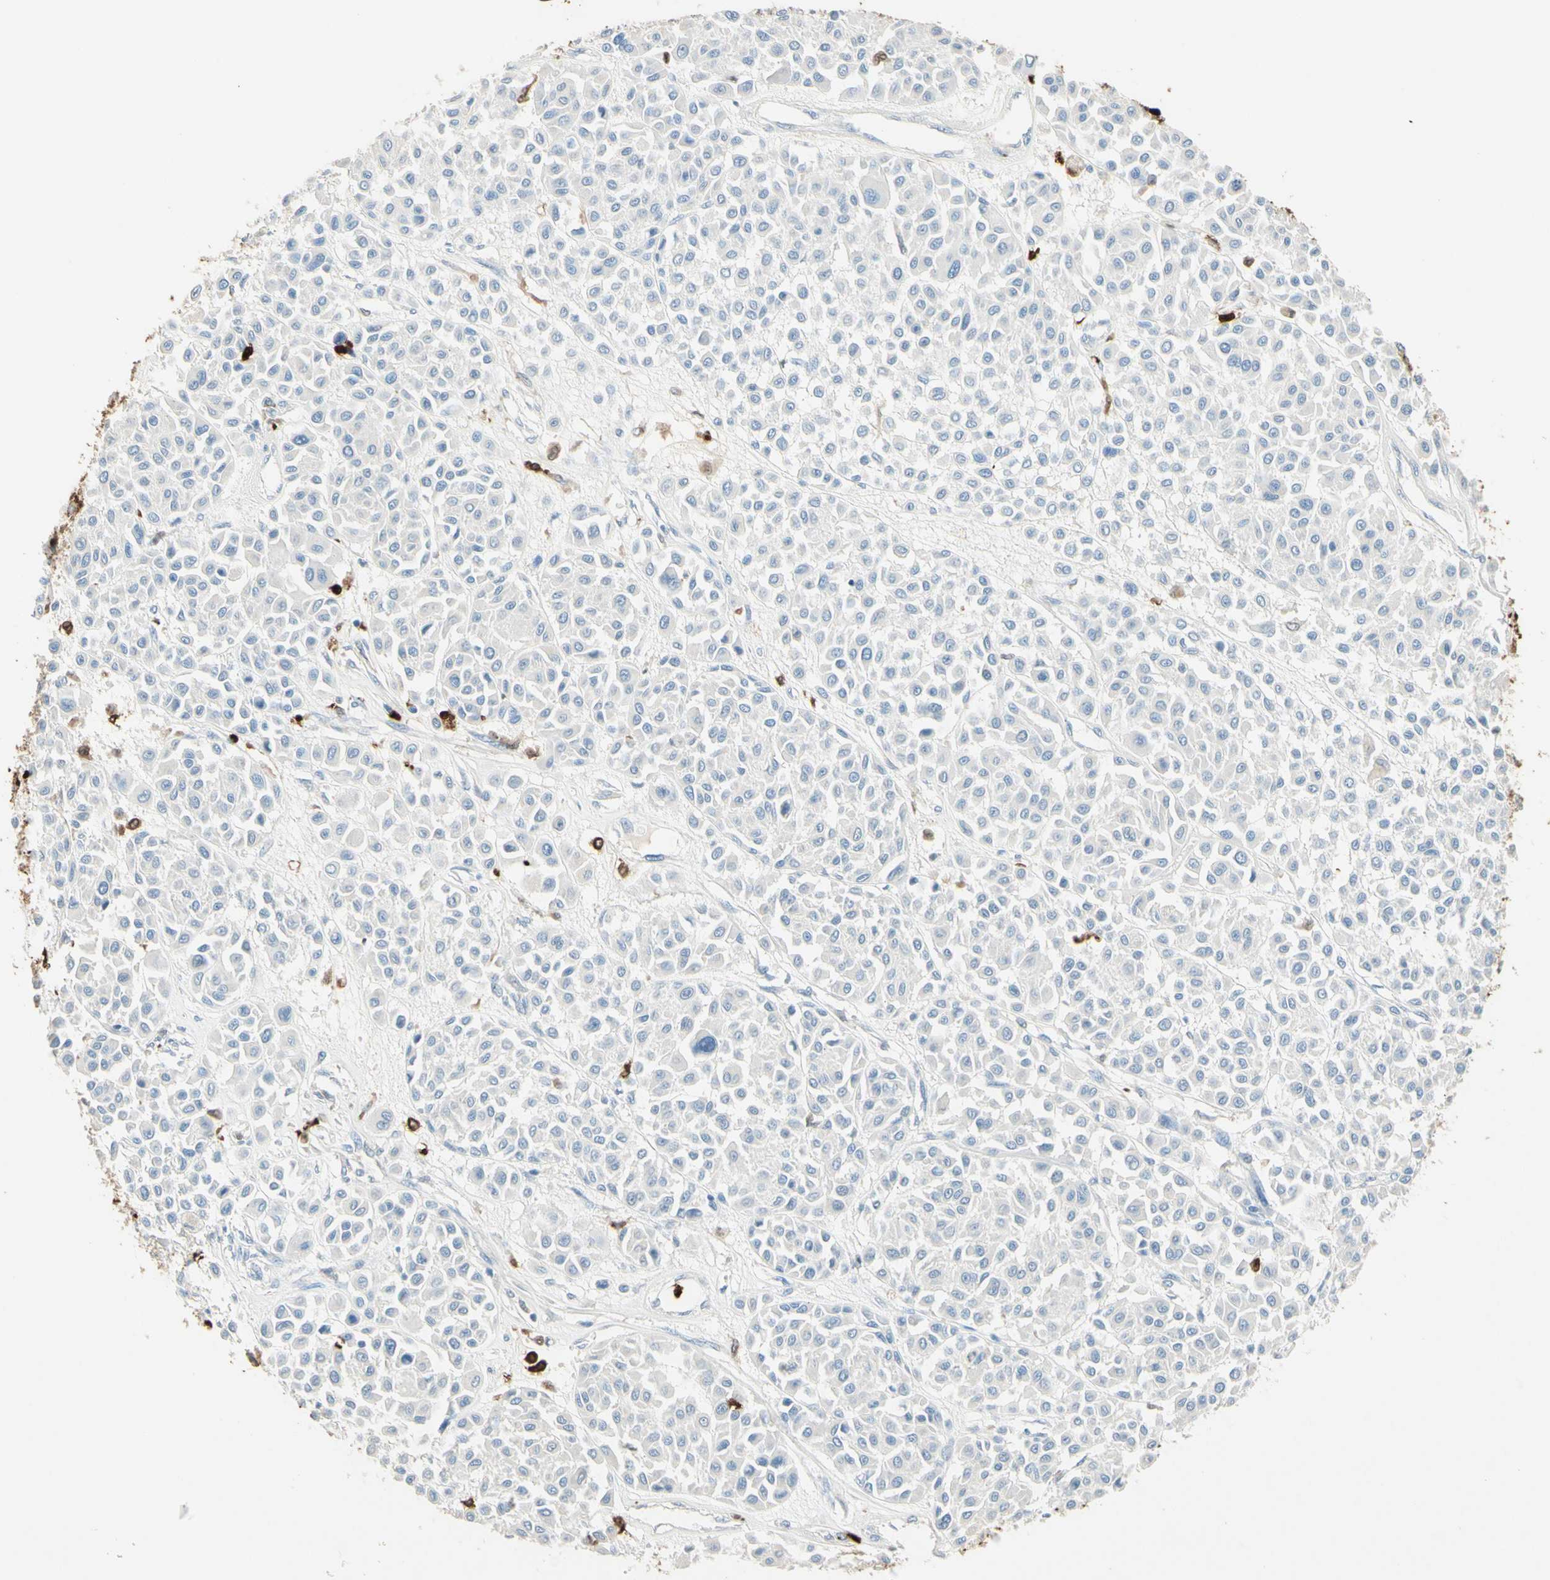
{"staining": {"intensity": "negative", "quantity": "none", "location": "none"}, "tissue": "melanoma", "cell_type": "Tumor cells", "image_type": "cancer", "snomed": [{"axis": "morphology", "description": "Malignant melanoma, Metastatic site"}, {"axis": "topography", "description": "Soft tissue"}], "caption": "This micrograph is of melanoma stained with immunohistochemistry (IHC) to label a protein in brown with the nuclei are counter-stained blue. There is no positivity in tumor cells.", "gene": "NFKBIZ", "patient": {"sex": "male", "age": 41}}